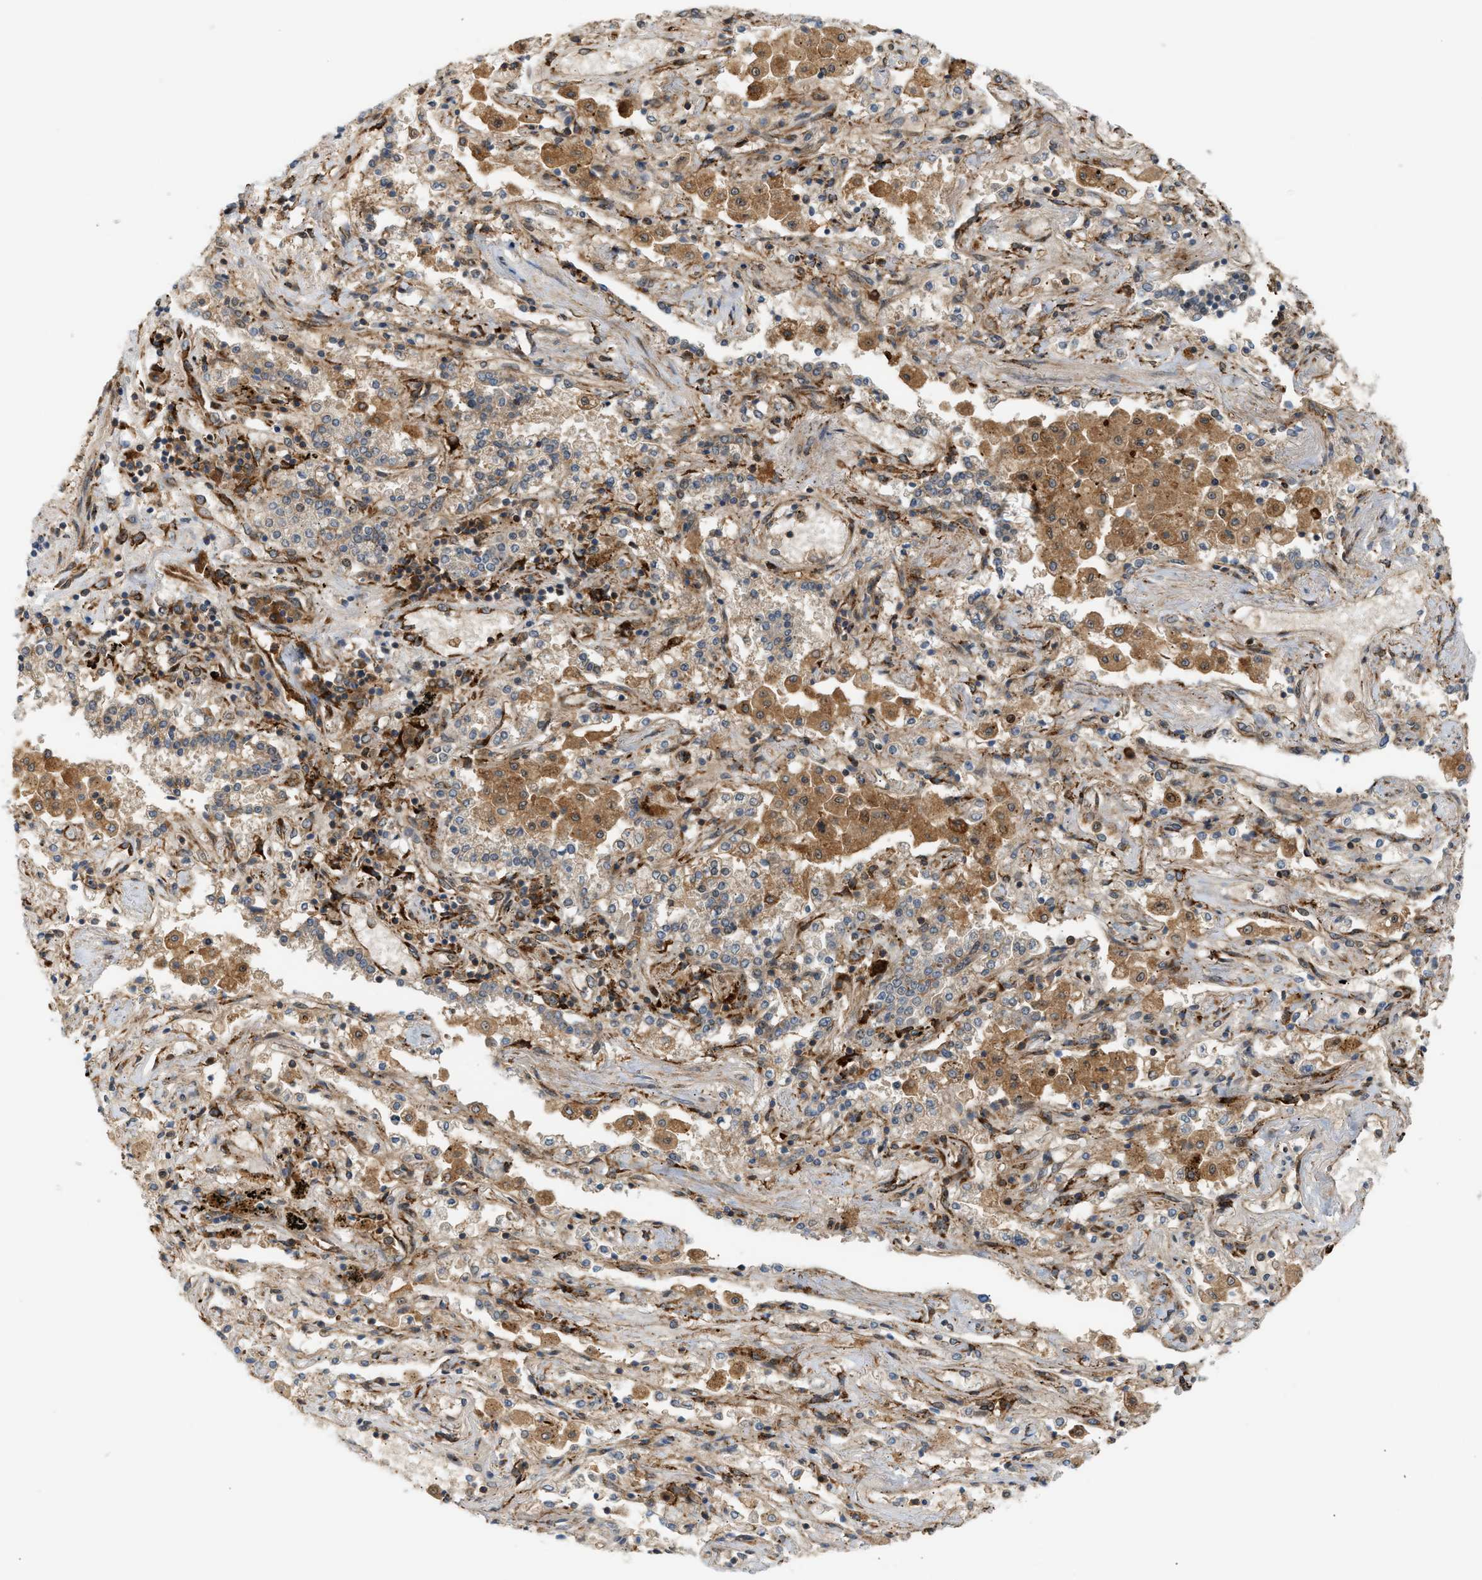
{"staining": {"intensity": "weak", "quantity": ">75%", "location": "cytoplasmic/membranous"}, "tissue": "lung cancer", "cell_type": "Tumor cells", "image_type": "cancer", "snomed": [{"axis": "morphology", "description": "Squamous cell carcinoma, NOS"}, {"axis": "topography", "description": "Lung"}], "caption": "Weak cytoplasmic/membranous expression is present in approximately >75% of tumor cells in lung cancer (squamous cell carcinoma). (Stains: DAB (3,3'-diaminobenzidine) in brown, nuclei in blue, Microscopy: brightfield microscopy at high magnification).", "gene": "PLCG2", "patient": {"sex": "female", "age": 47}}